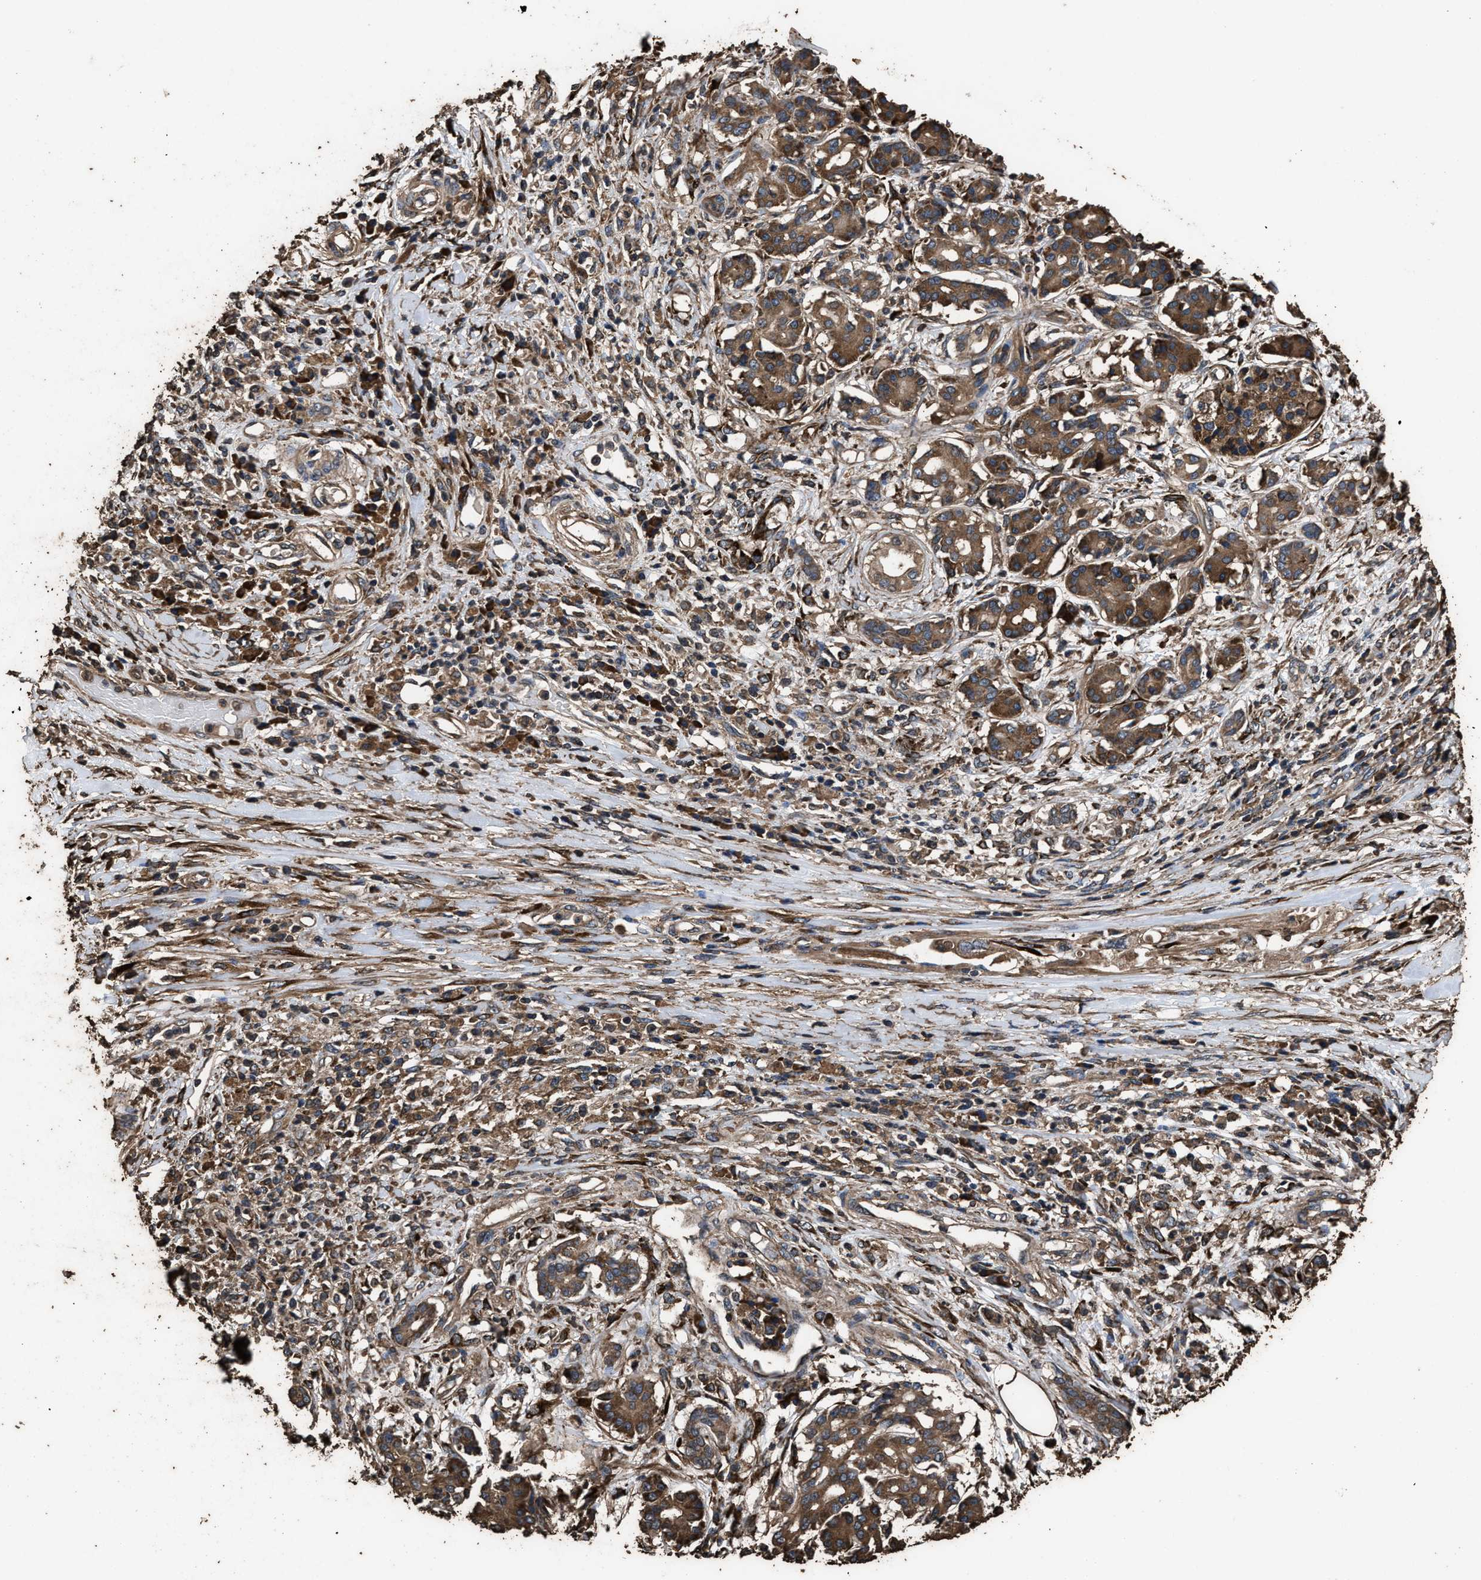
{"staining": {"intensity": "moderate", "quantity": ">75%", "location": "cytoplasmic/membranous"}, "tissue": "pancreatic cancer", "cell_type": "Tumor cells", "image_type": "cancer", "snomed": [{"axis": "morphology", "description": "Adenocarcinoma, NOS"}, {"axis": "topography", "description": "Pancreas"}], "caption": "Adenocarcinoma (pancreatic) stained with DAB immunohistochemistry (IHC) exhibits medium levels of moderate cytoplasmic/membranous positivity in about >75% of tumor cells. The staining was performed using DAB to visualize the protein expression in brown, while the nuclei were stained in blue with hematoxylin (Magnification: 20x).", "gene": "ZMYND19", "patient": {"sex": "female", "age": 56}}